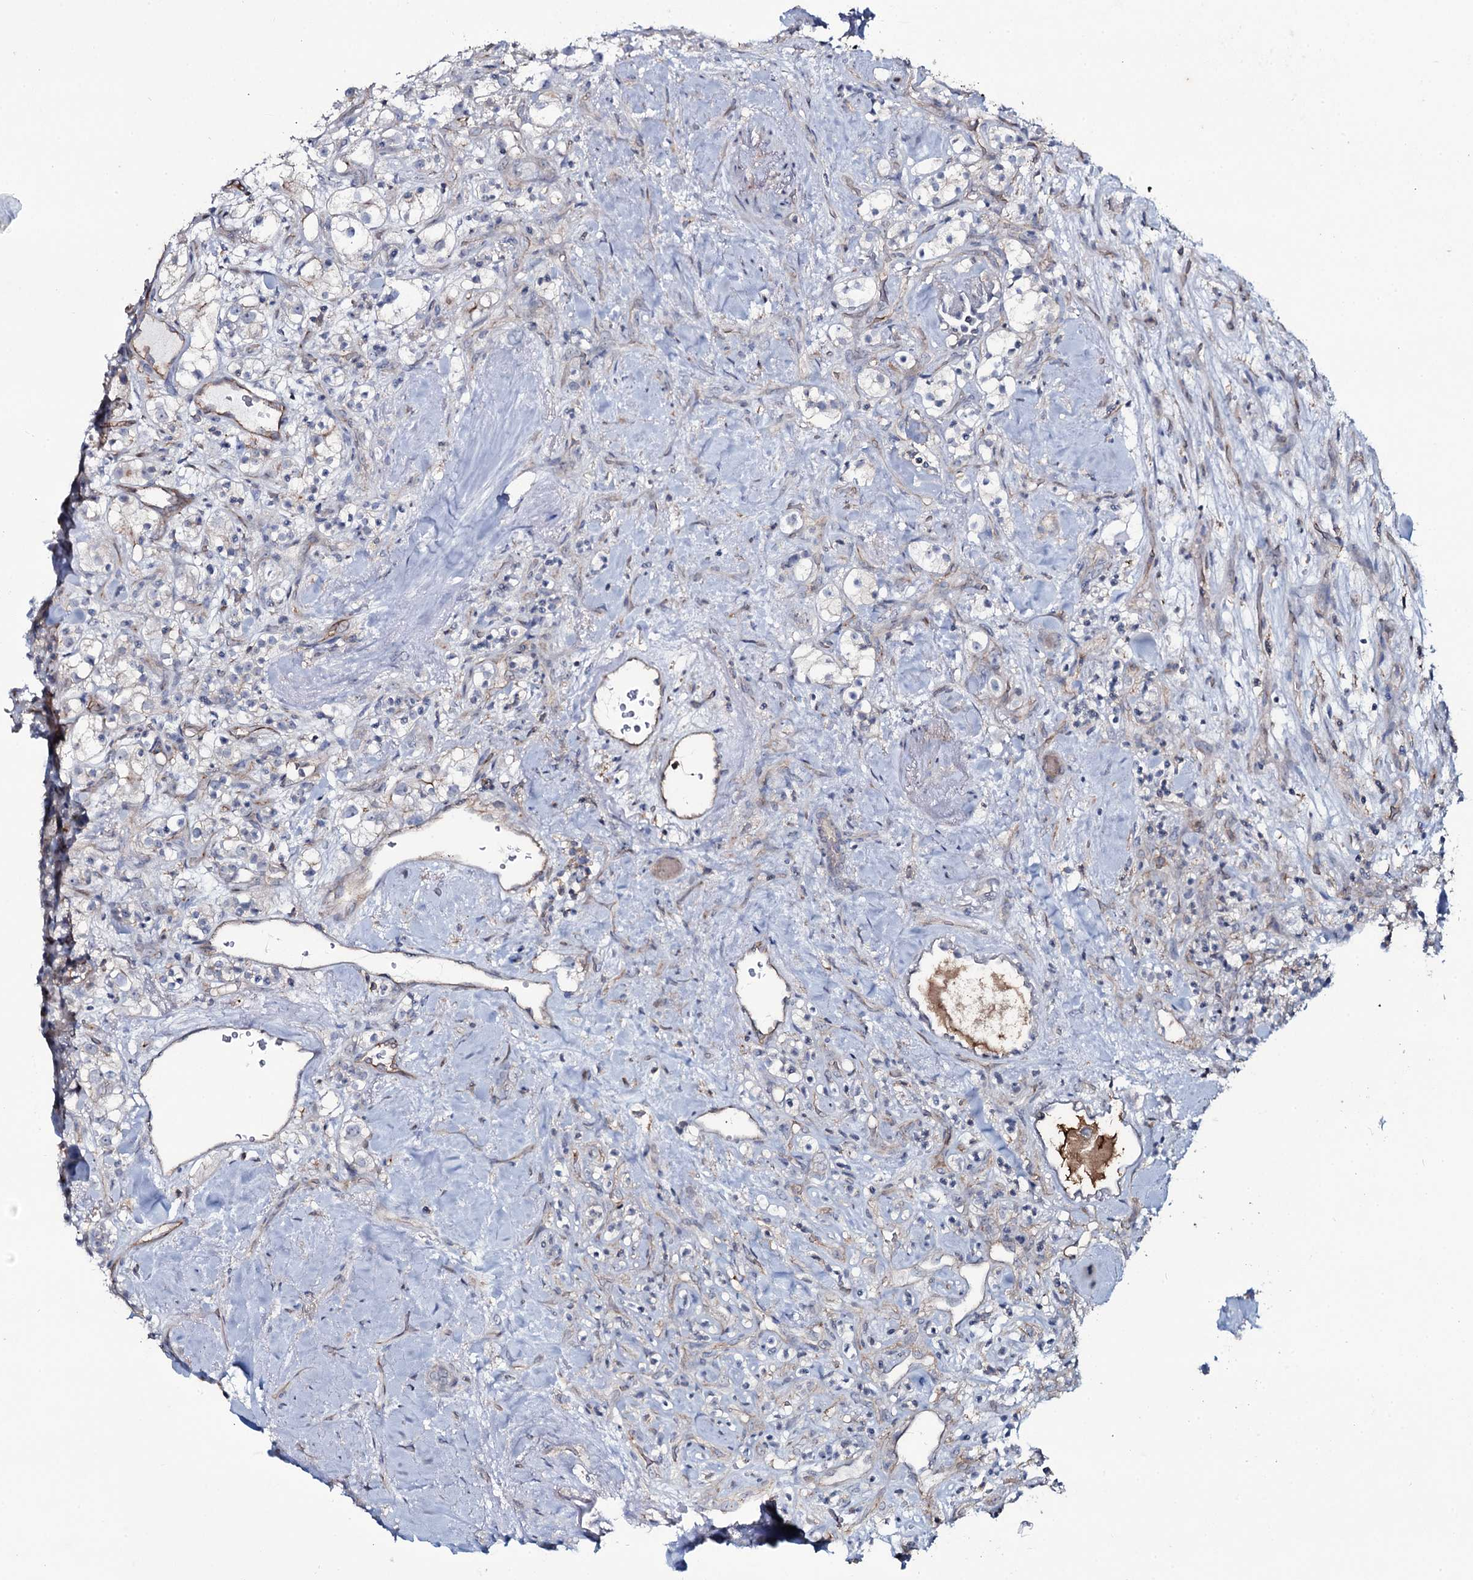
{"staining": {"intensity": "negative", "quantity": "none", "location": "none"}, "tissue": "renal cancer", "cell_type": "Tumor cells", "image_type": "cancer", "snomed": [{"axis": "morphology", "description": "Adenocarcinoma, NOS"}, {"axis": "topography", "description": "Kidney"}], "caption": "Tumor cells show no significant expression in adenocarcinoma (renal).", "gene": "SNAP23", "patient": {"sex": "male", "age": 77}}